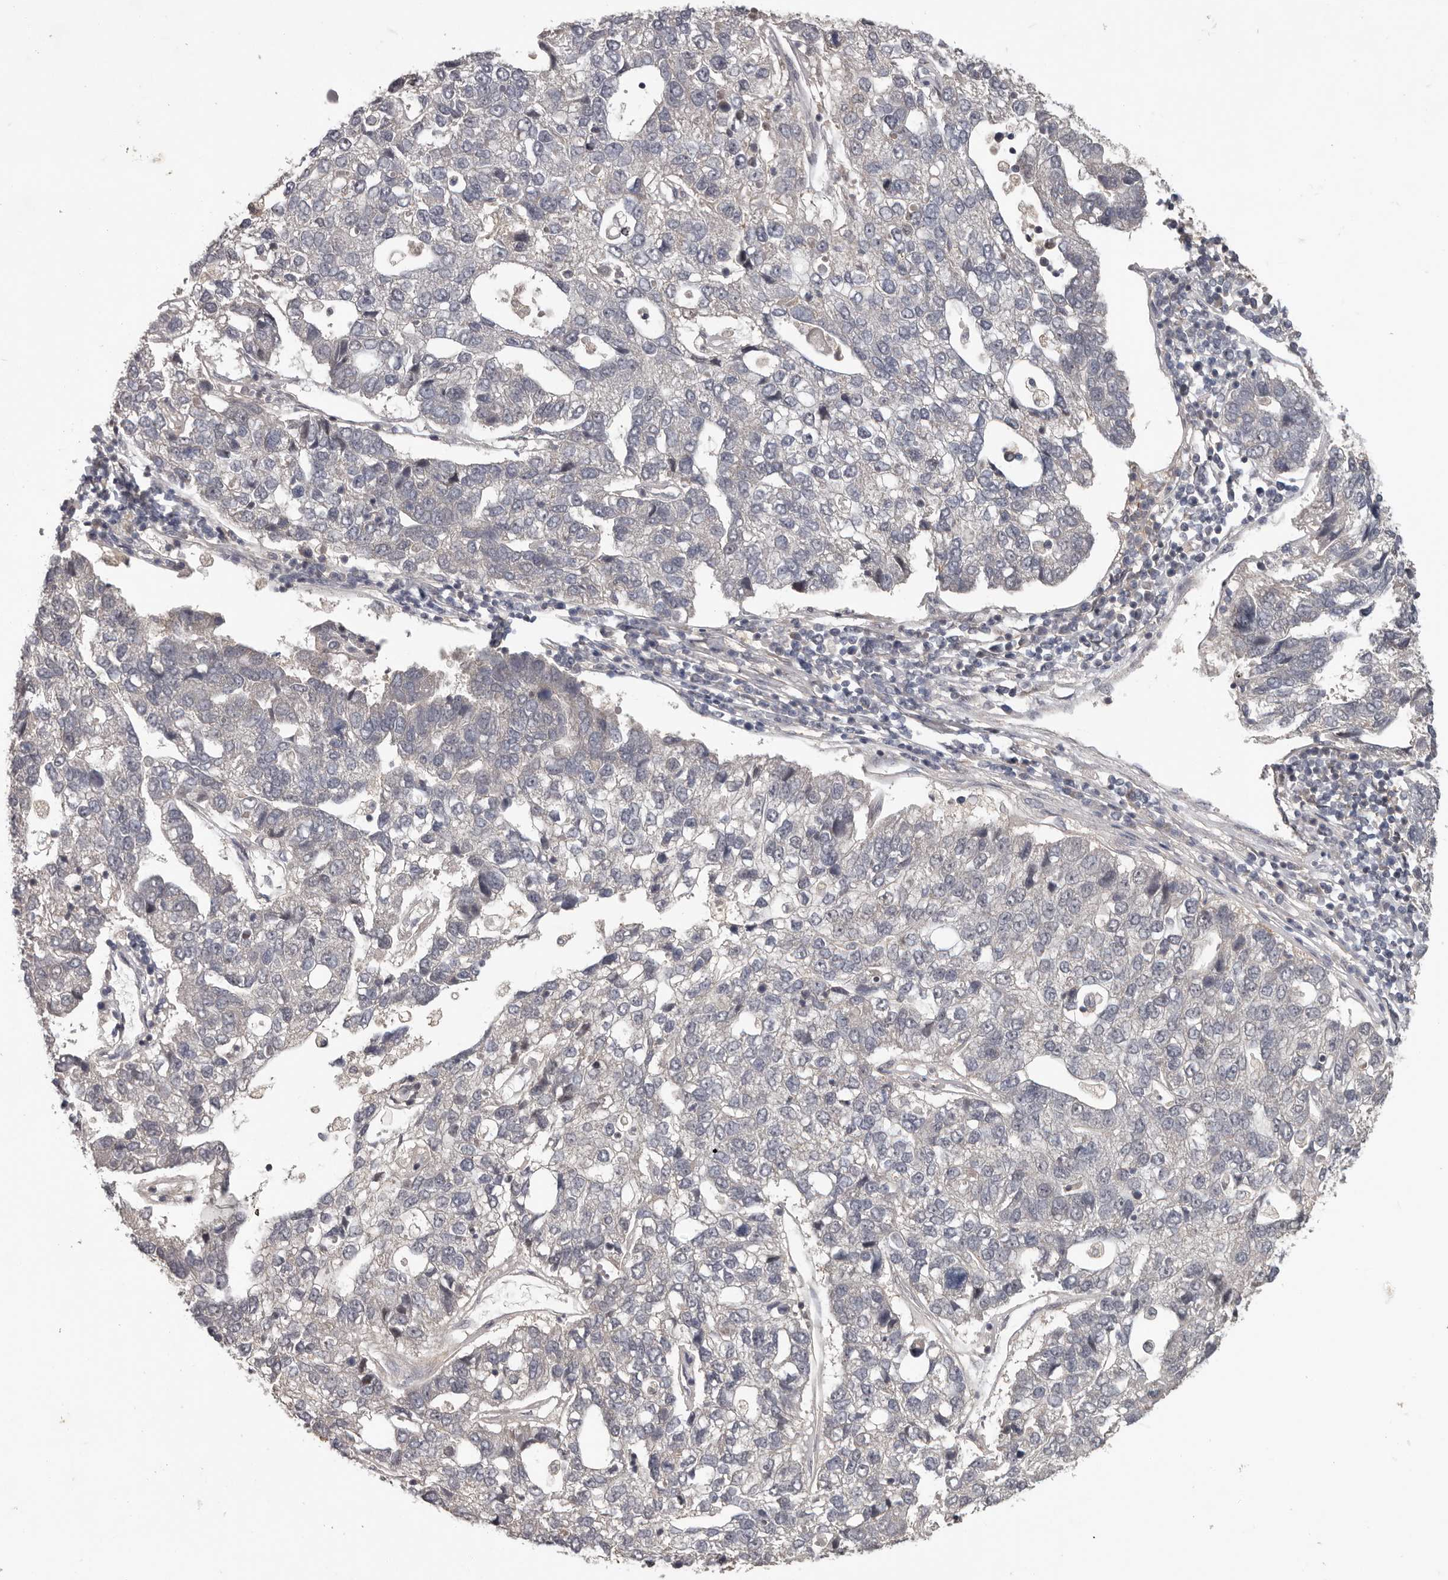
{"staining": {"intensity": "negative", "quantity": "none", "location": "none"}, "tissue": "pancreatic cancer", "cell_type": "Tumor cells", "image_type": "cancer", "snomed": [{"axis": "morphology", "description": "Adenocarcinoma, NOS"}, {"axis": "topography", "description": "Pancreas"}], "caption": "Tumor cells show no significant protein positivity in pancreatic cancer (adenocarcinoma). (DAB (3,3'-diaminobenzidine) immunohistochemistry (IHC), high magnification).", "gene": "ANKRD44", "patient": {"sex": "female", "age": 61}}